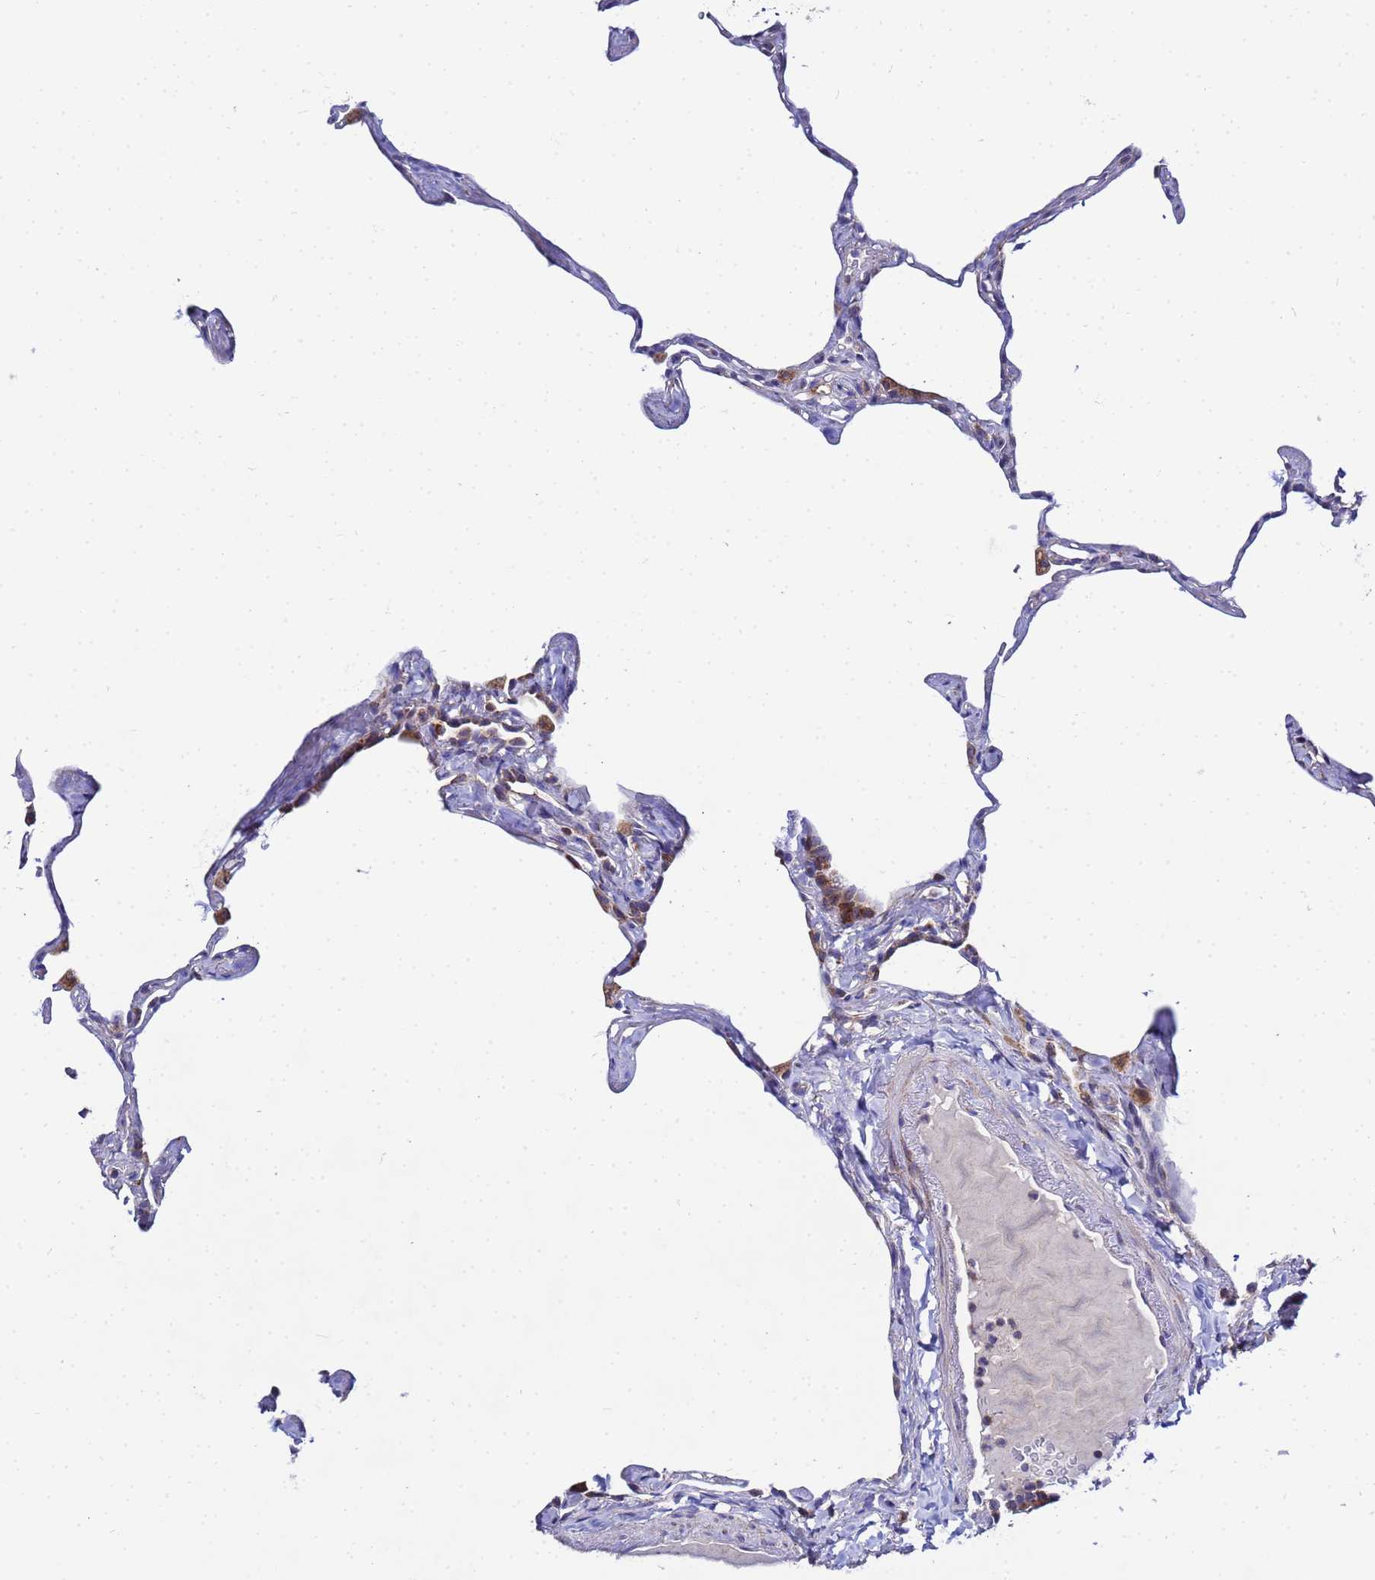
{"staining": {"intensity": "moderate", "quantity": "<25%", "location": "cytoplasmic/membranous"}, "tissue": "lung", "cell_type": "Alveolar cells", "image_type": "normal", "snomed": [{"axis": "morphology", "description": "Normal tissue, NOS"}, {"axis": "topography", "description": "Lung"}], "caption": "Protein positivity by immunohistochemistry (IHC) exhibits moderate cytoplasmic/membranous expression in about <25% of alveolar cells in benign lung.", "gene": "FAHD2A", "patient": {"sex": "male", "age": 65}}